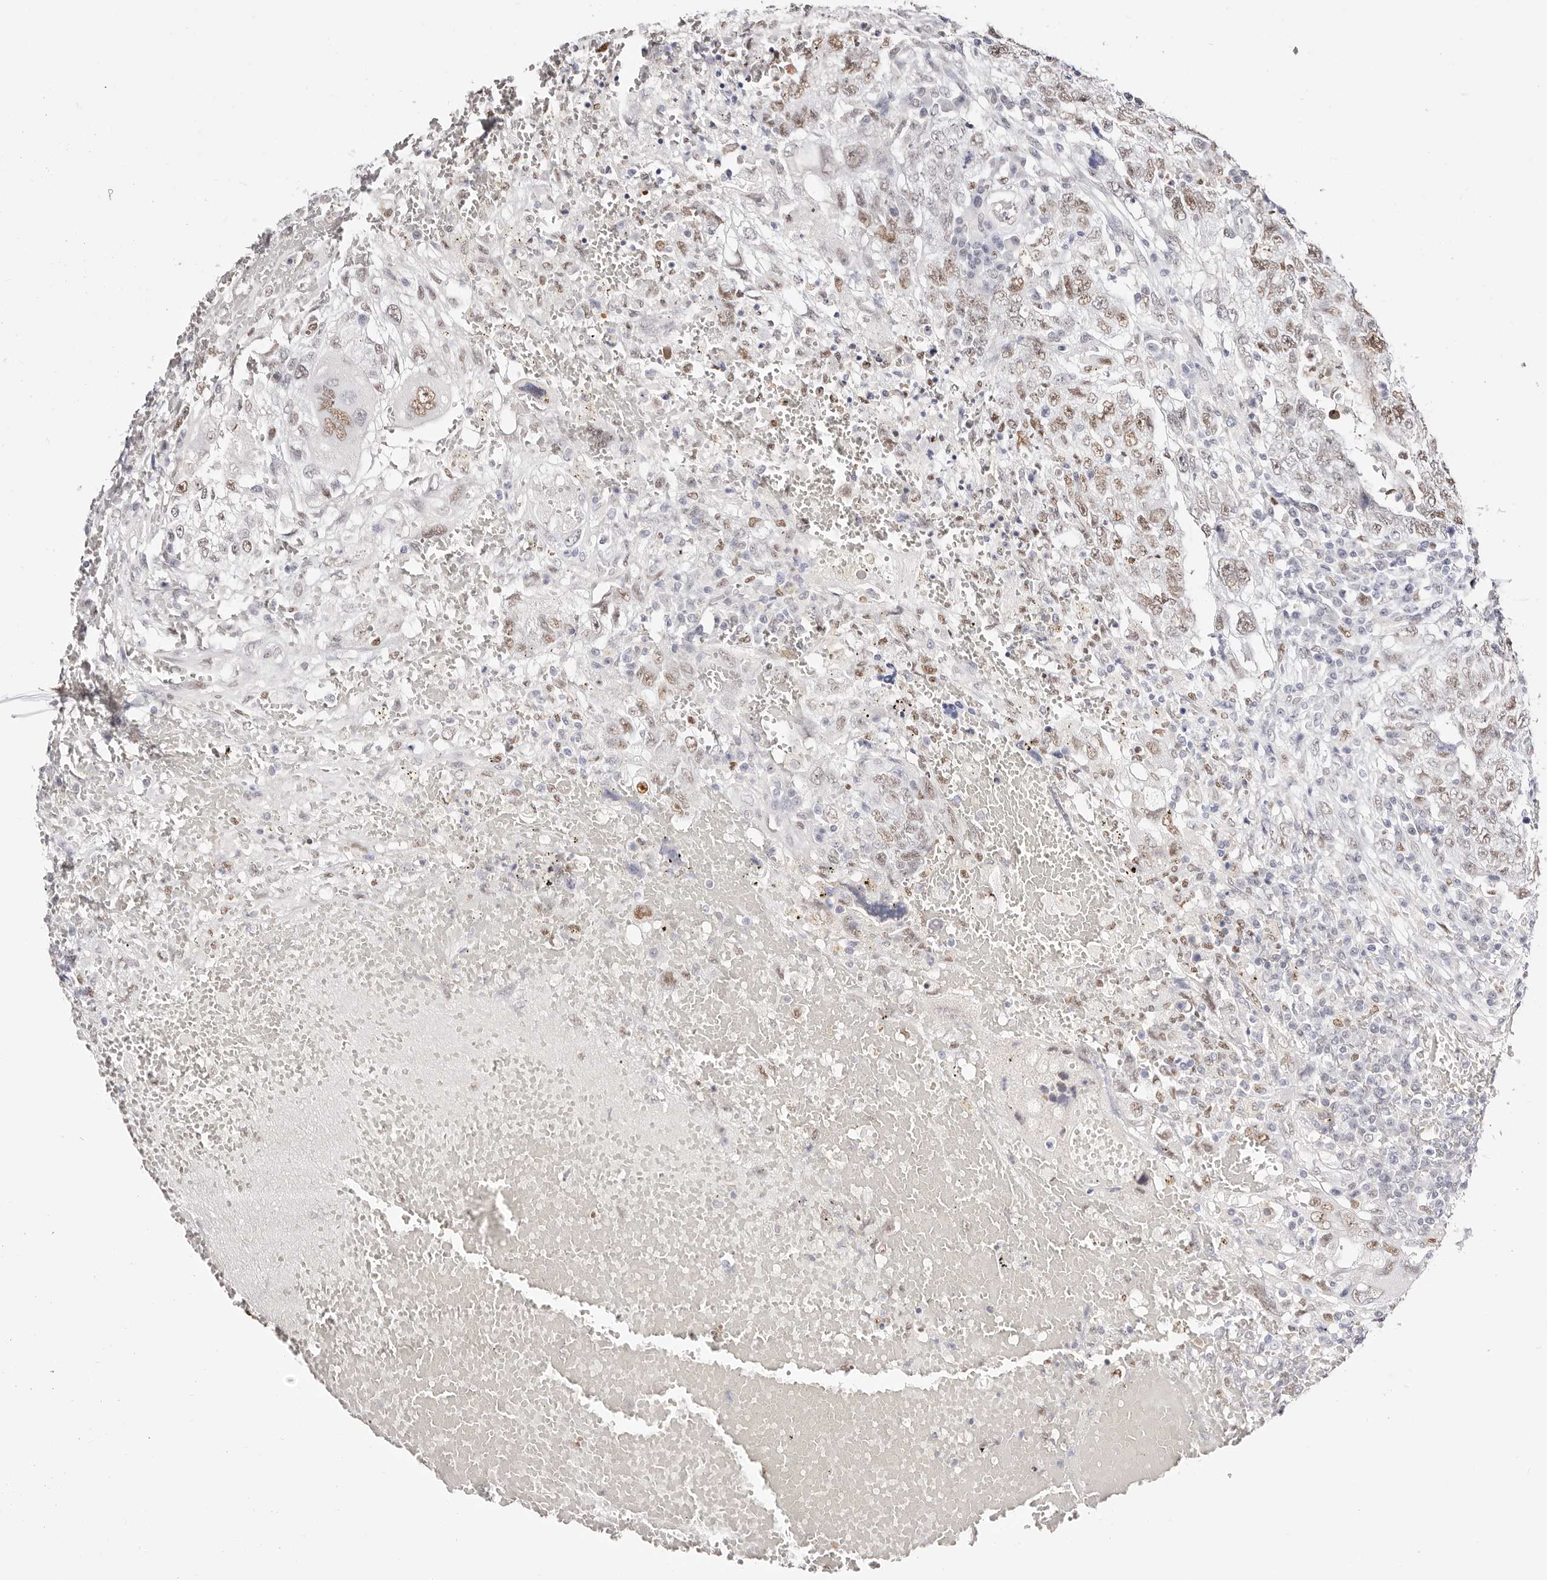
{"staining": {"intensity": "weak", "quantity": ">75%", "location": "nuclear"}, "tissue": "testis cancer", "cell_type": "Tumor cells", "image_type": "cancer", "snomed": [{"axis": "morphology", "description": "Carcinoma, Embryonal, NOS"}, {"axis": "topography", "description": "Testis"}], "caption": "The immunohistochemical stain labels weak nuclear staining in tumor cells of testis embryonal carcinoma tissue. (Brightfield microscopy of DAB IHC at high magnification).", "gene": "TKT", "patient": {"sex": "male", "age": 26}}